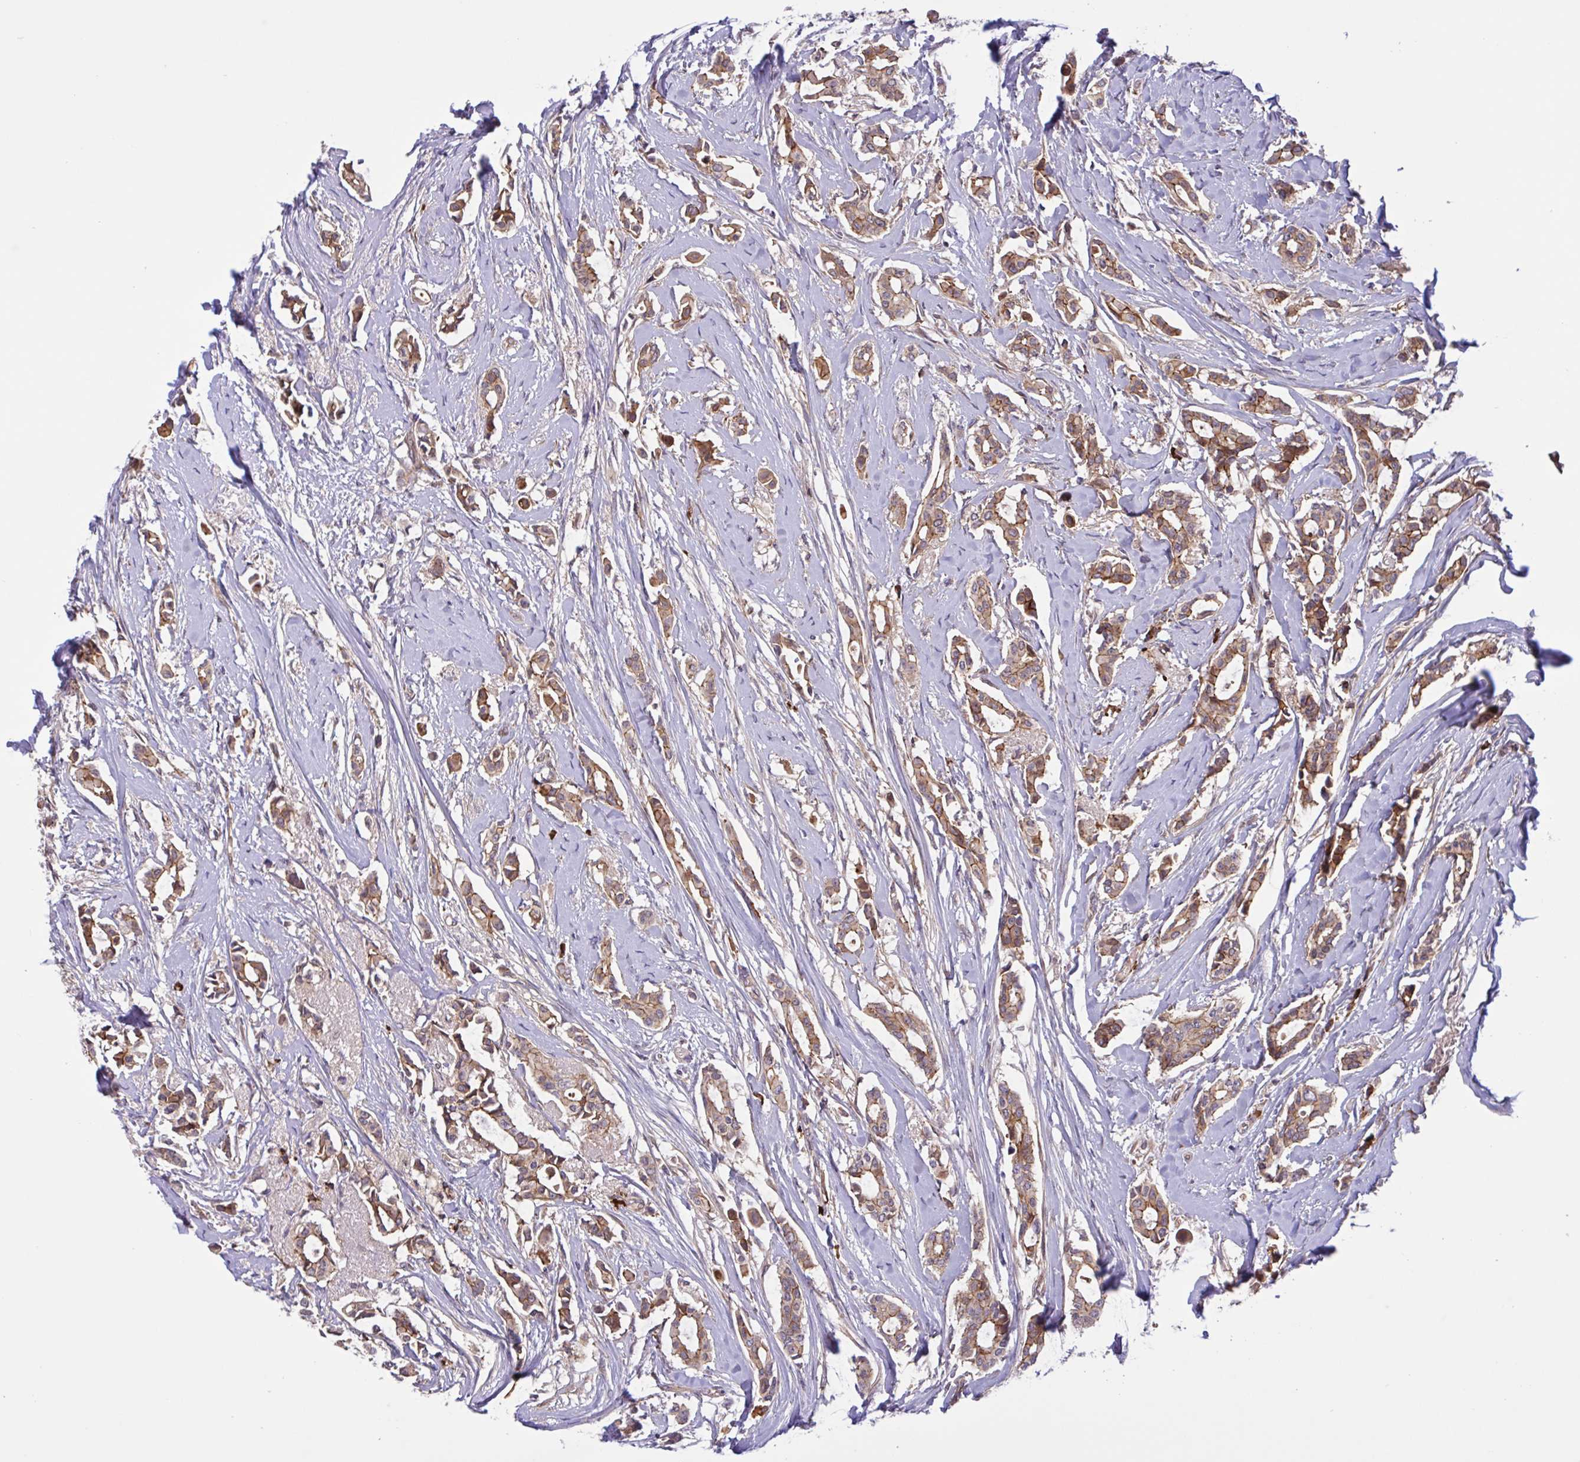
{"staining": {"intensity": "moderate", "quantity": ">75%", "location": "cytoplasmic/membranous"}, "tissue": "breast cancer", "cell_type": "Tumor cells", "image_type": "cancer", "snomed": [{"axis": "morphology", "description": "Duct carcinoma"}, {"axis": "topography", "description": "Breast"}], "caption": "Immunohistochemical staining of human intraductal carcinoma (breast) shows medium levels of moderate cytoplasmic/membranous staining in approximately >75% of tumor cells.", "gene": "INTS10", "patient": {"sex": "female", "age": 64}}